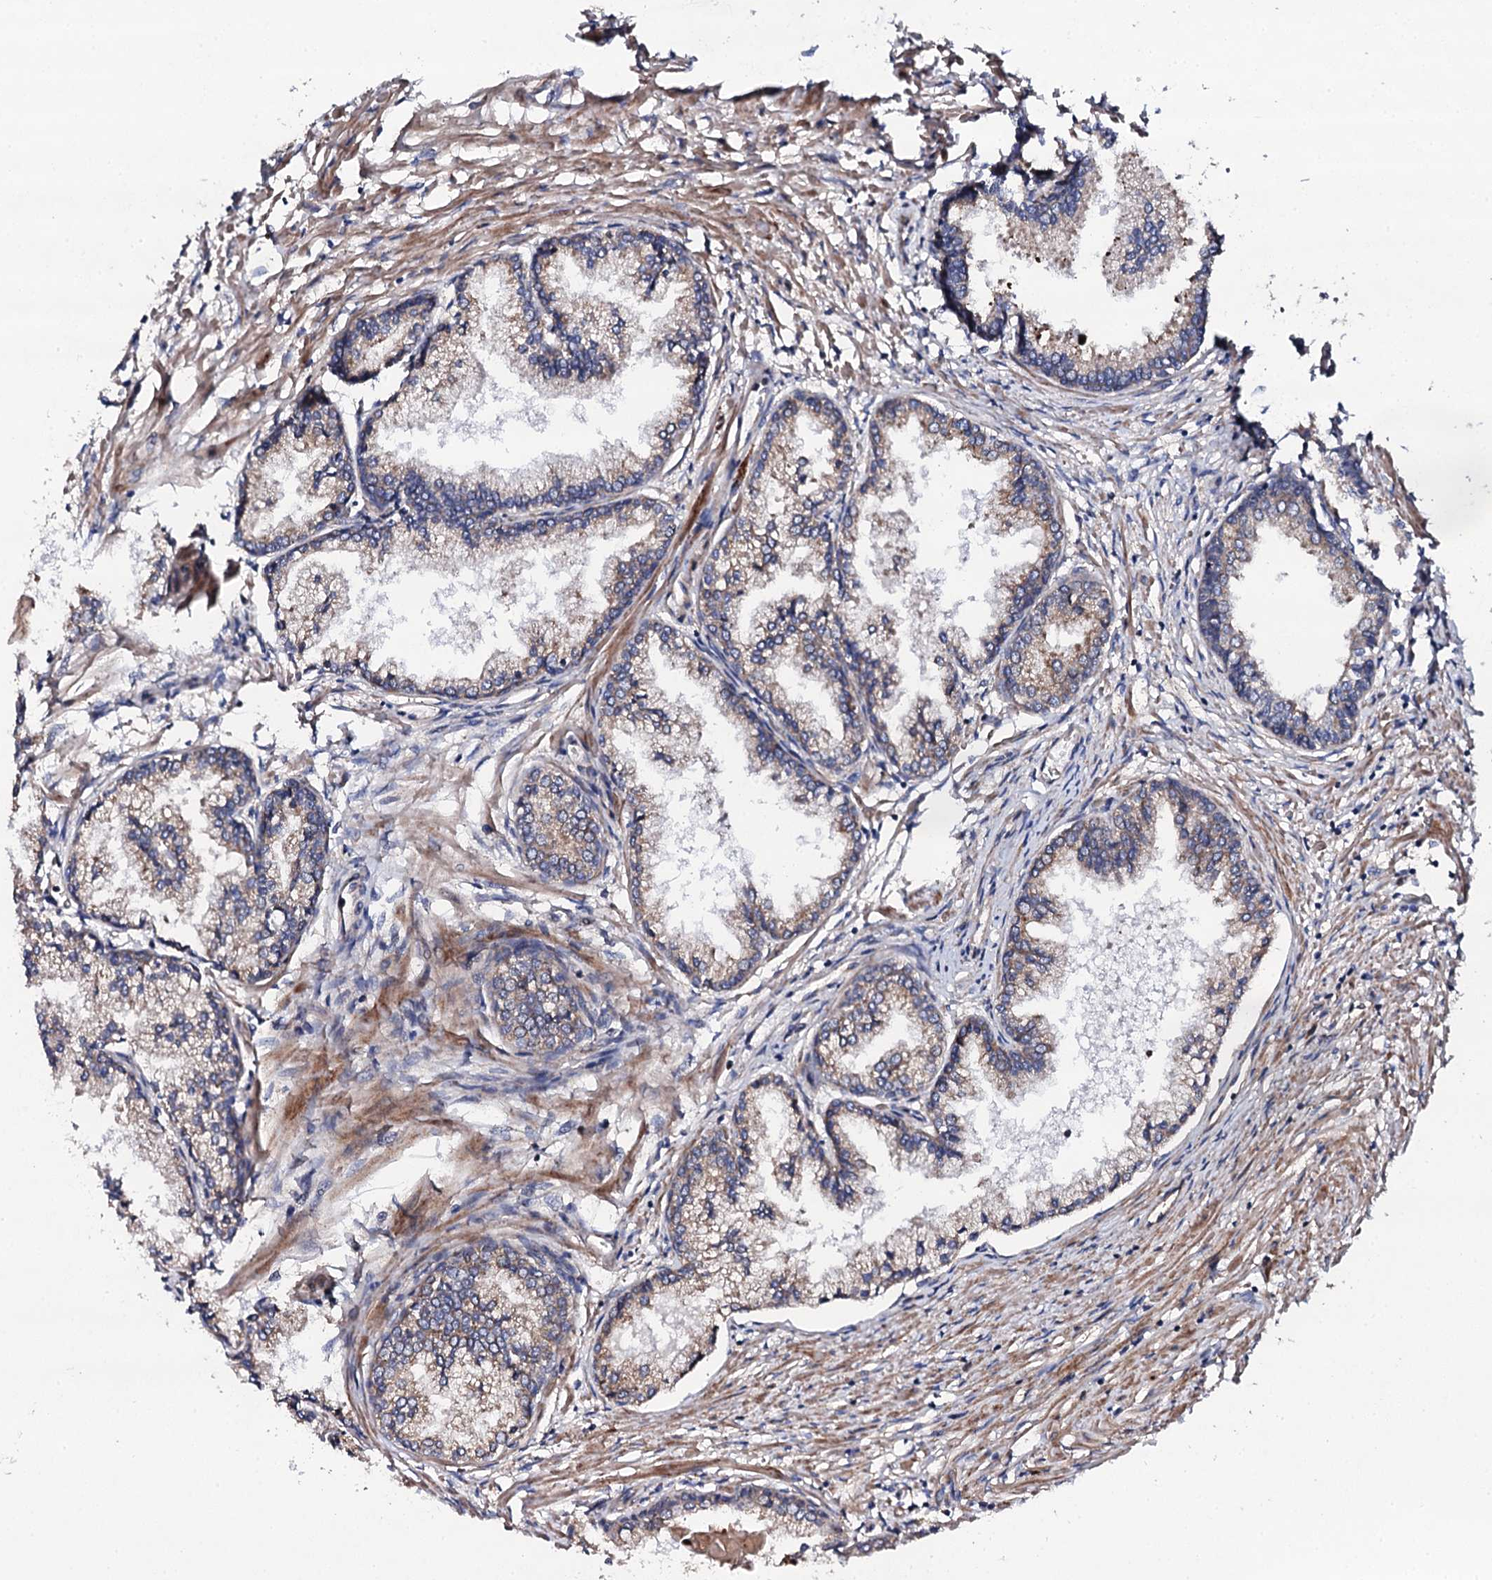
{"staining": {"intensity": "weak", "quantity": ">75%", "location": "cytoplasmic/membranous"}, "tissue": "prostate cancer", "cell_type": "Tumor cells", "image_type": "cancer", "snomed": [{"axis": "morphology", "description": "Adenocarcinoma, High grade"}, {"axis": "topography", "description": "Prostate"}], "caption": "The micrograph reveals staining of prostate cancer (high-grade adenocarcinoma), revealing weak cytoplasmic/membranous protein staining (brown color) within tumor cells.", "gene": "LIPT2", "patient": {"sex": "male", "age": 68}}